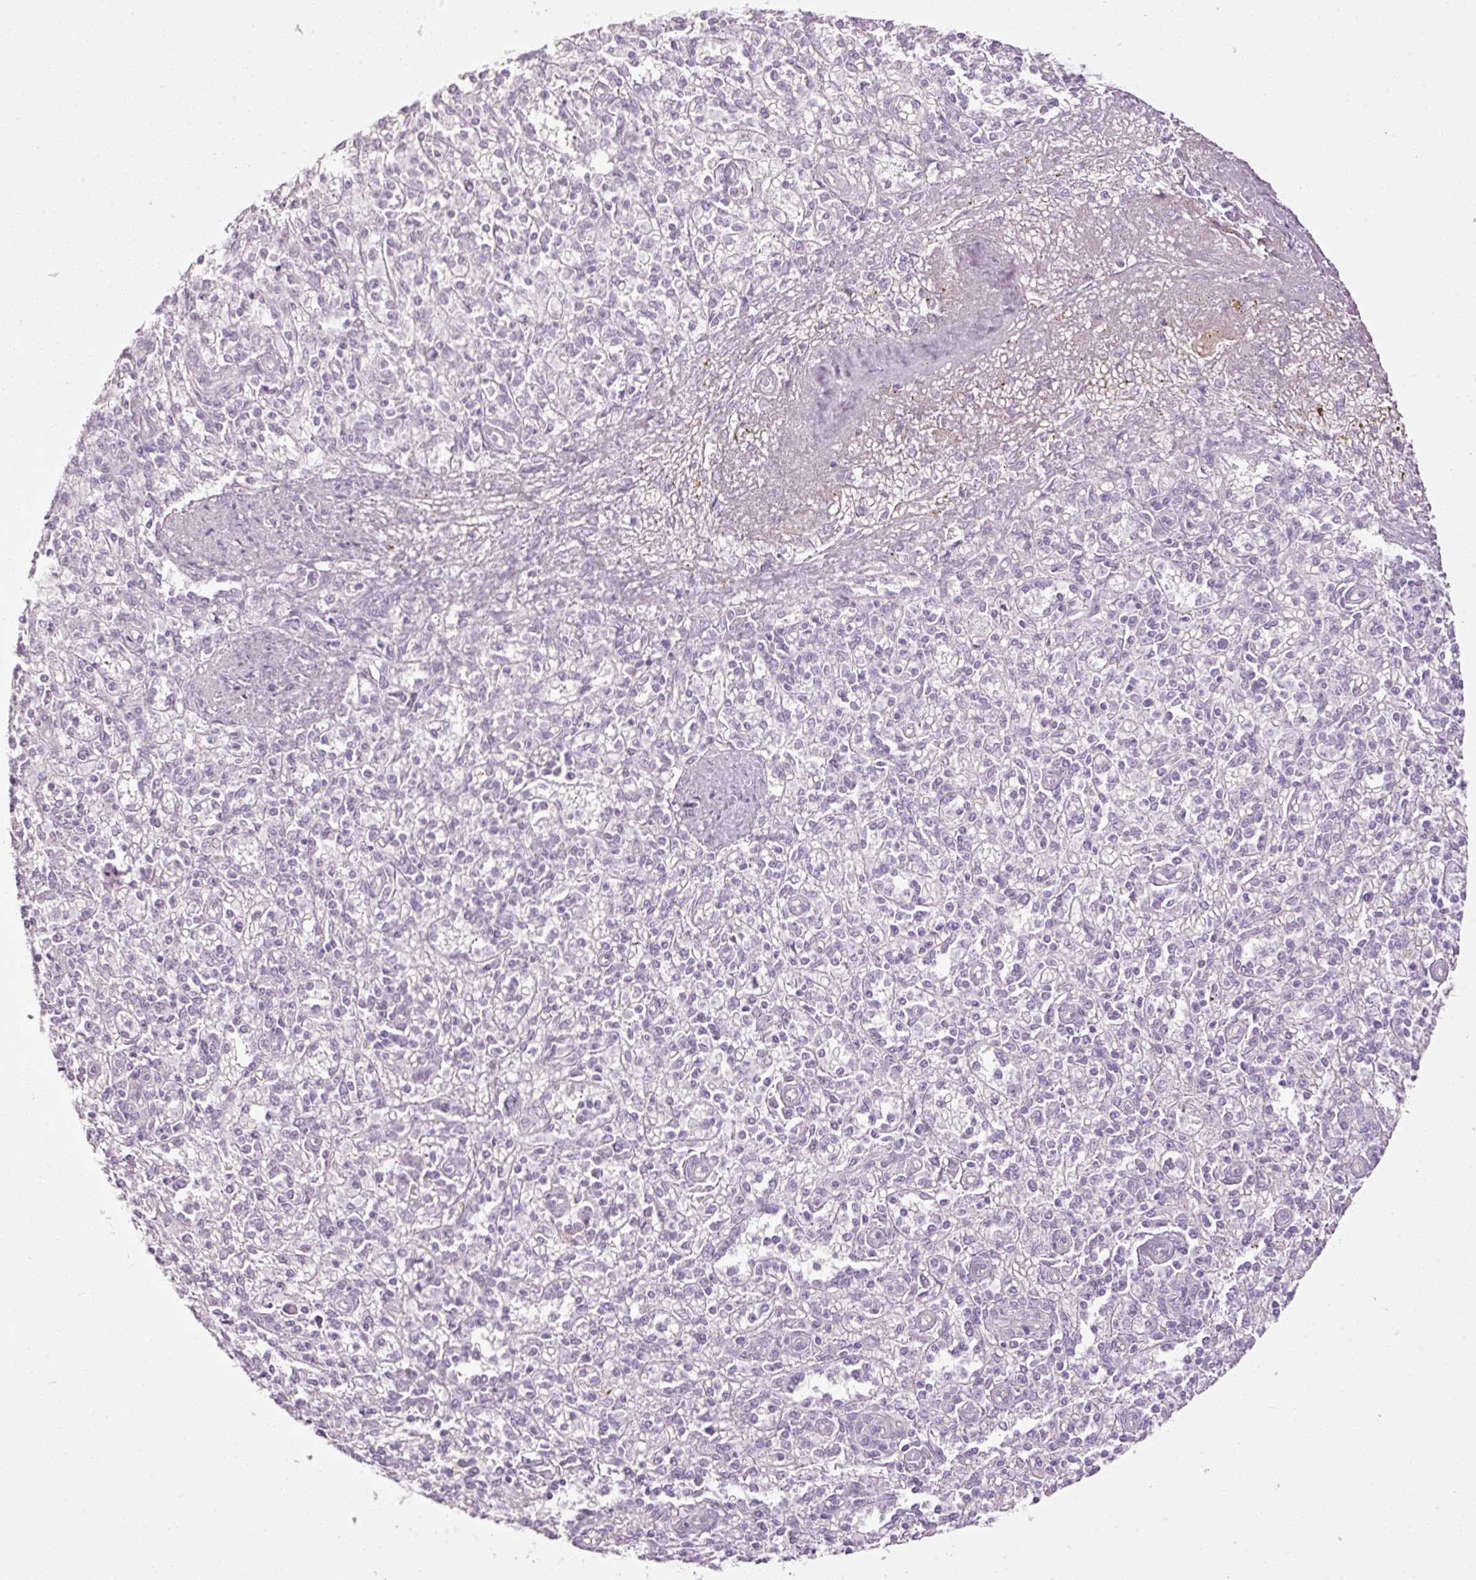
{"staining": {"intensity": "negative", "quantity": "none", "location": "none"}, "tissue": "spleen", "cell_type": "Cells in red pulp", "image_type": "normal", "snomed": [{"axis": "morphology", "description": "Normal tissue, NOS"}, {"axis": "topography", "description": "Spleen"}], "caption": "Human spleen stained for a protein using IHC exhibits no expression in cells in red pulp.", "gene": "ANKRD20A1", "patient": {"sex": "female", "age": 70}}